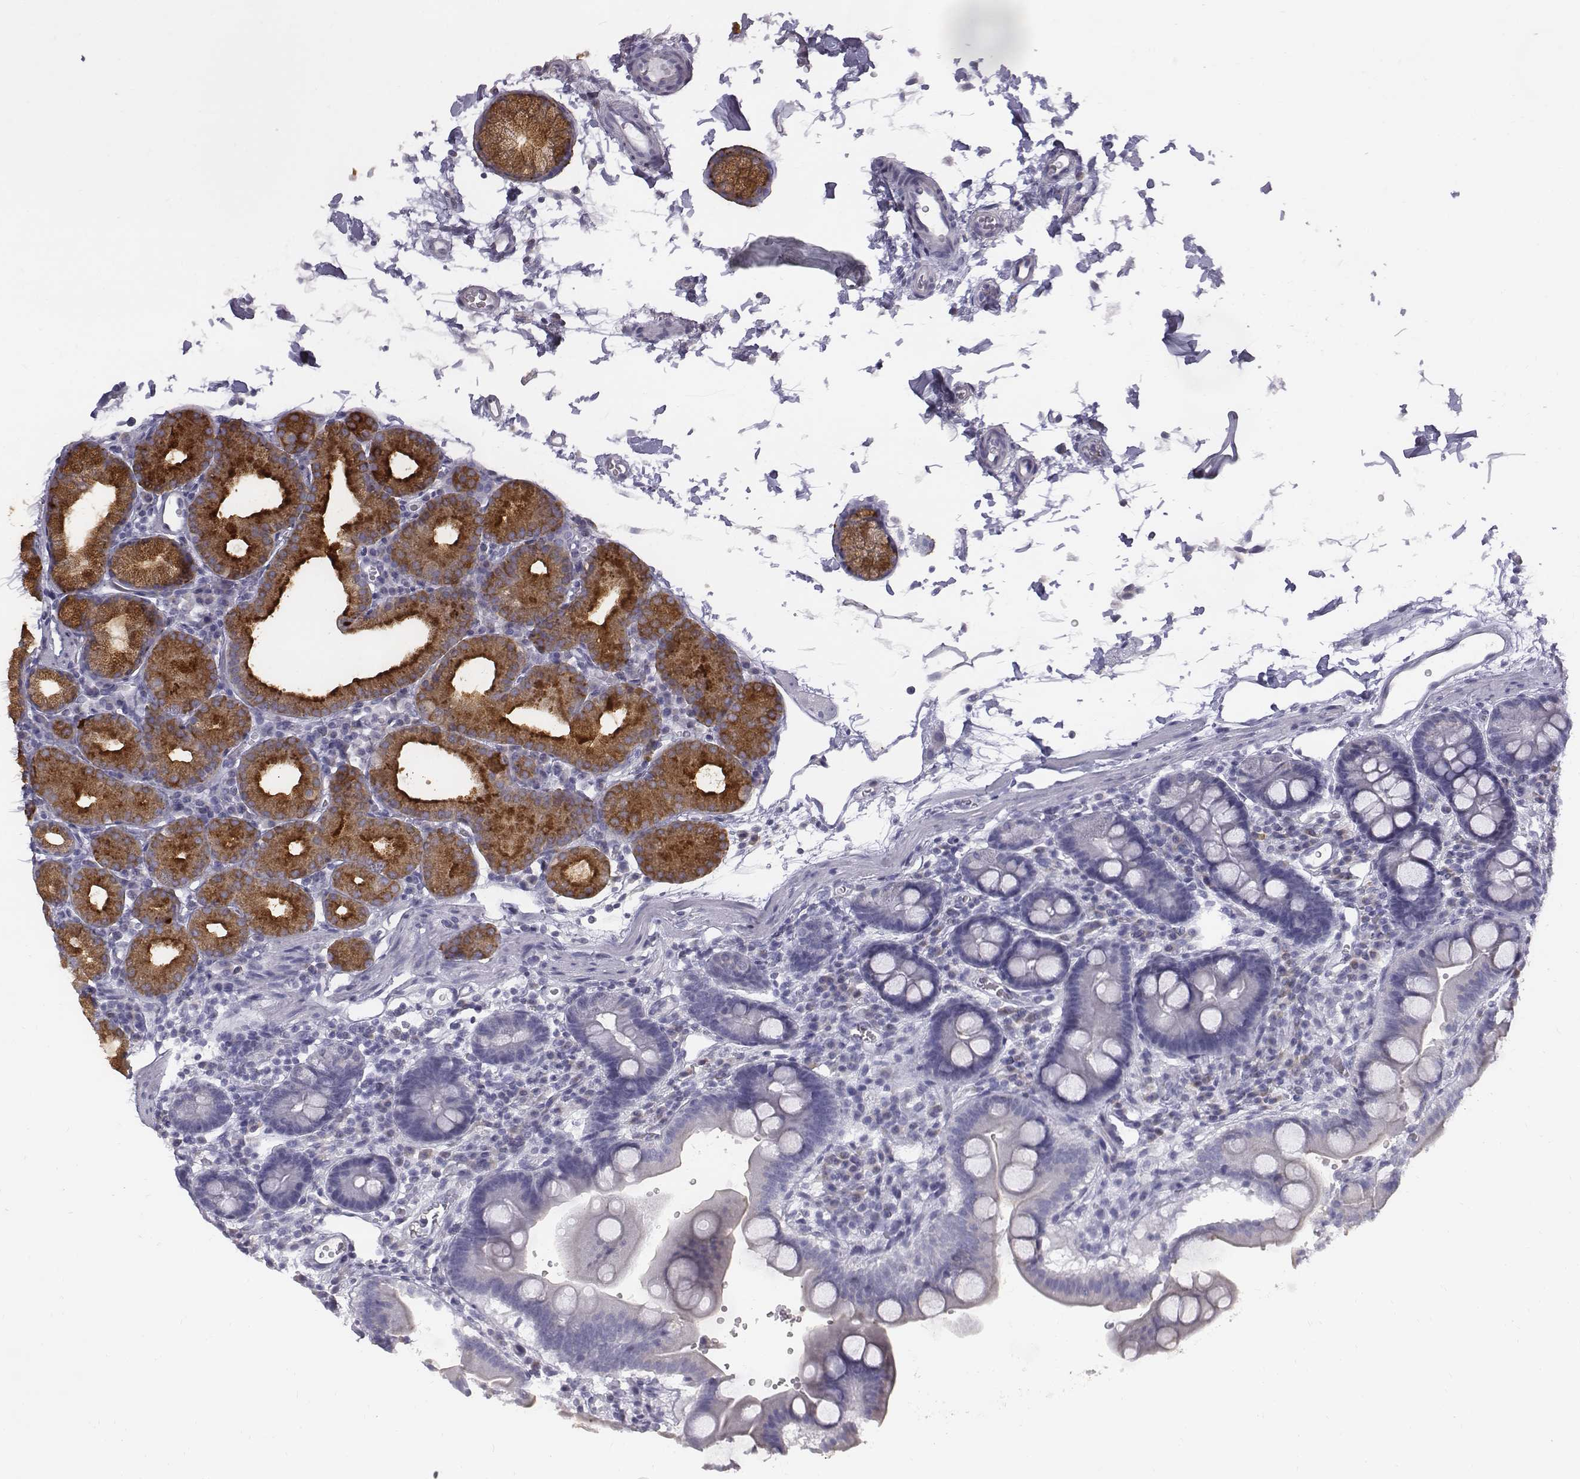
{"staining": {"intensity": "strong", "quantity": "25%-75%", "location": "cytoplasmic/membranous"}, "tissue": "duodenum", "cell_type": "Glandular cells", "image_type": "normal", "snomed": [{"axis": "morphology", "description": "Normal tissue, NOS"}, {"axis": "topography", "description": "Duodenum"}], "caption": "Immunohistochemical staining of benign human duodenum reveals 25%-75% levels of strong cytoplasmic/membranous protein positivity in approximately 25%-75% of glandular cells. The protein is stained brown, and the nuclei are stained in blue (DAB IHC with brightfield microscopy, high magnification).", "gene": "C6orf58", "patient": {"sex": "male", "age": 59}}